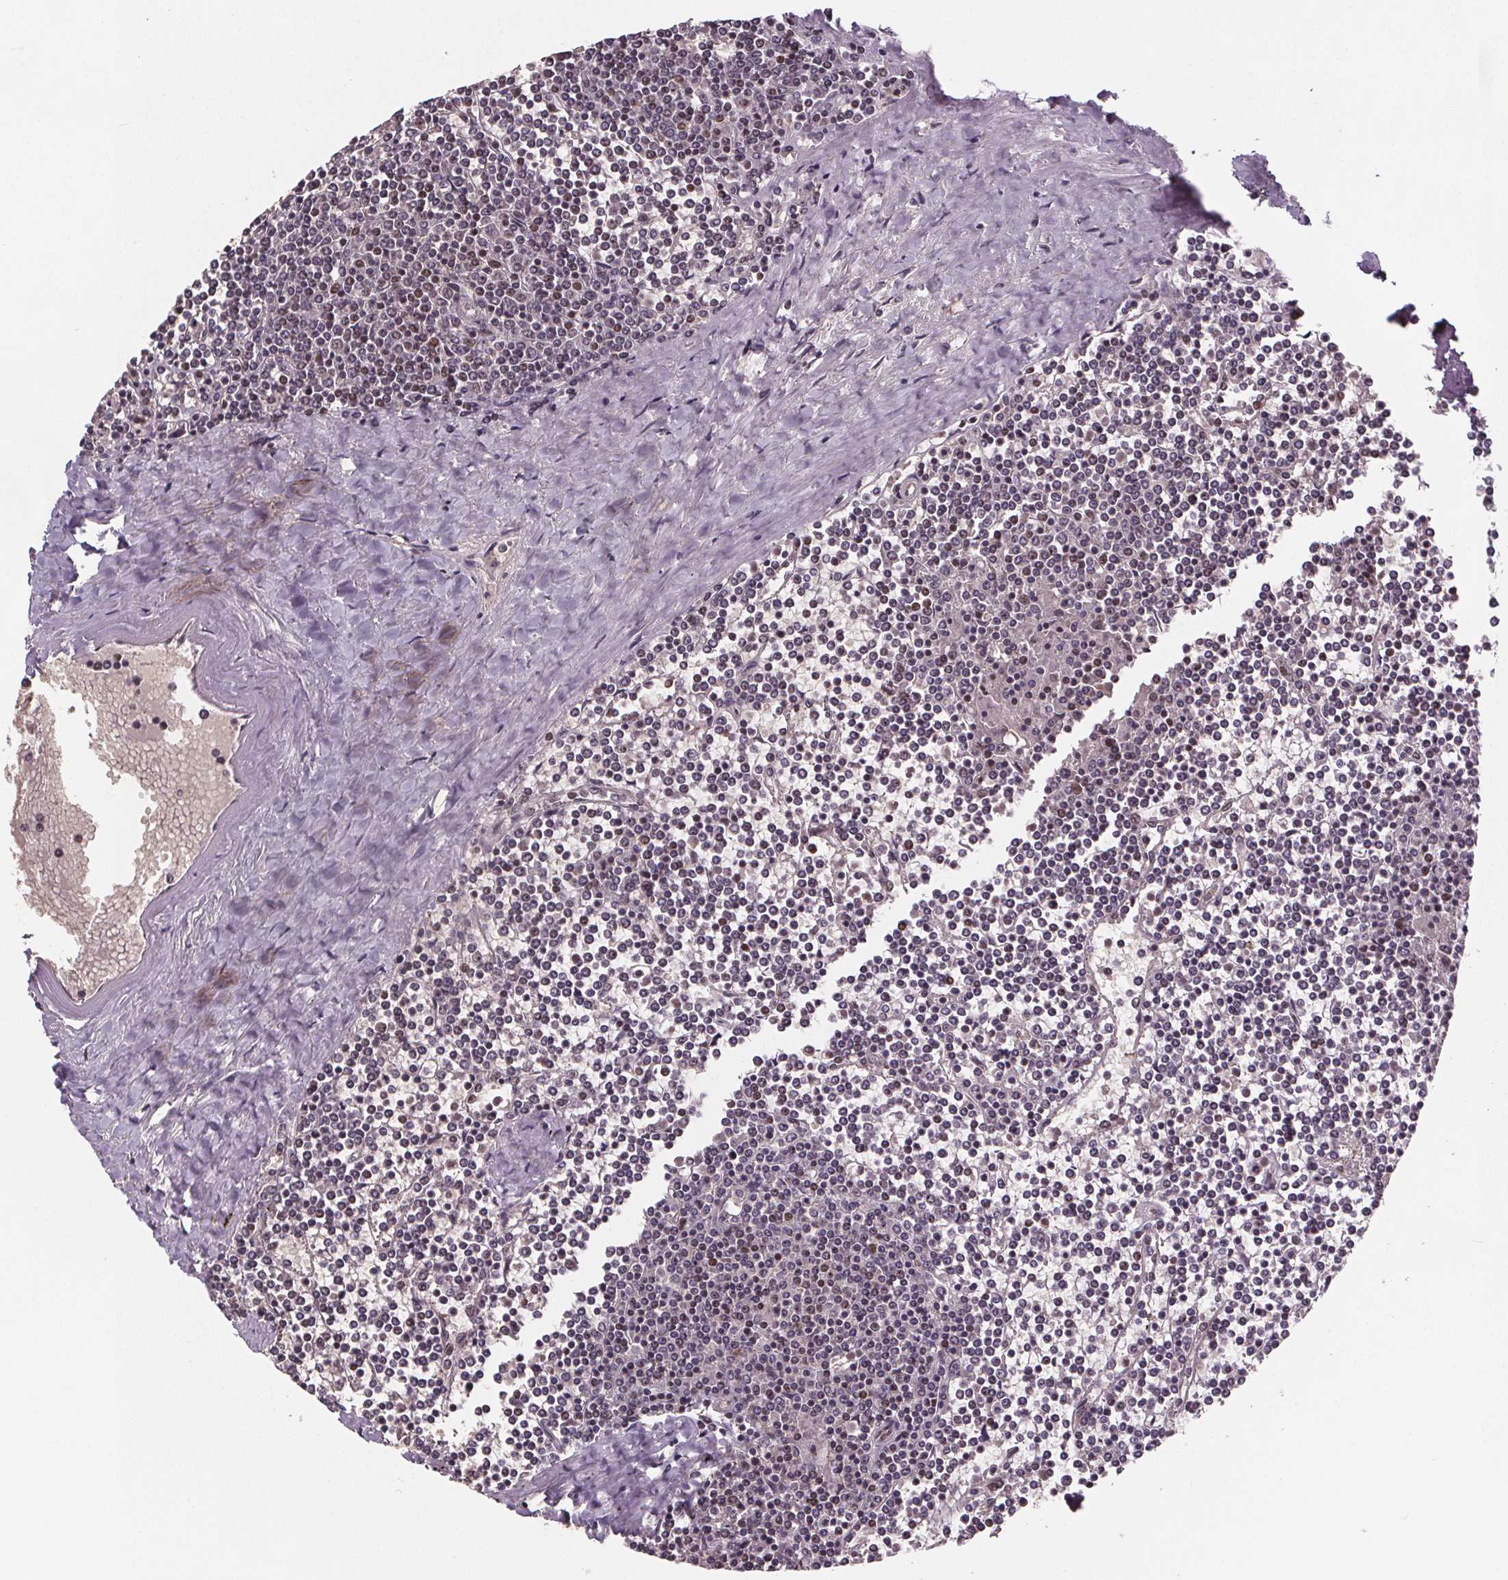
{"staining": {"intensity": "moderate", "quantity": "<25%", "location": "nuclear"}, "tissue": "lymphoma", "cell_type": "Tumor cells", "image_type": "cancer", "snomed": [{"axis": "morphology", "description": "Malignant lymphoma, non-Hodgkin's type, Low grade"}, {"axis": "topography", "description": "Spleen"}], "caption": "Lymphoma stained with a brown dye displays moderate nuclear positive positivity in approximately <25% of tumor cells.", "gene": "JARID2", "patient": {"sex": "female", "age": 19}}